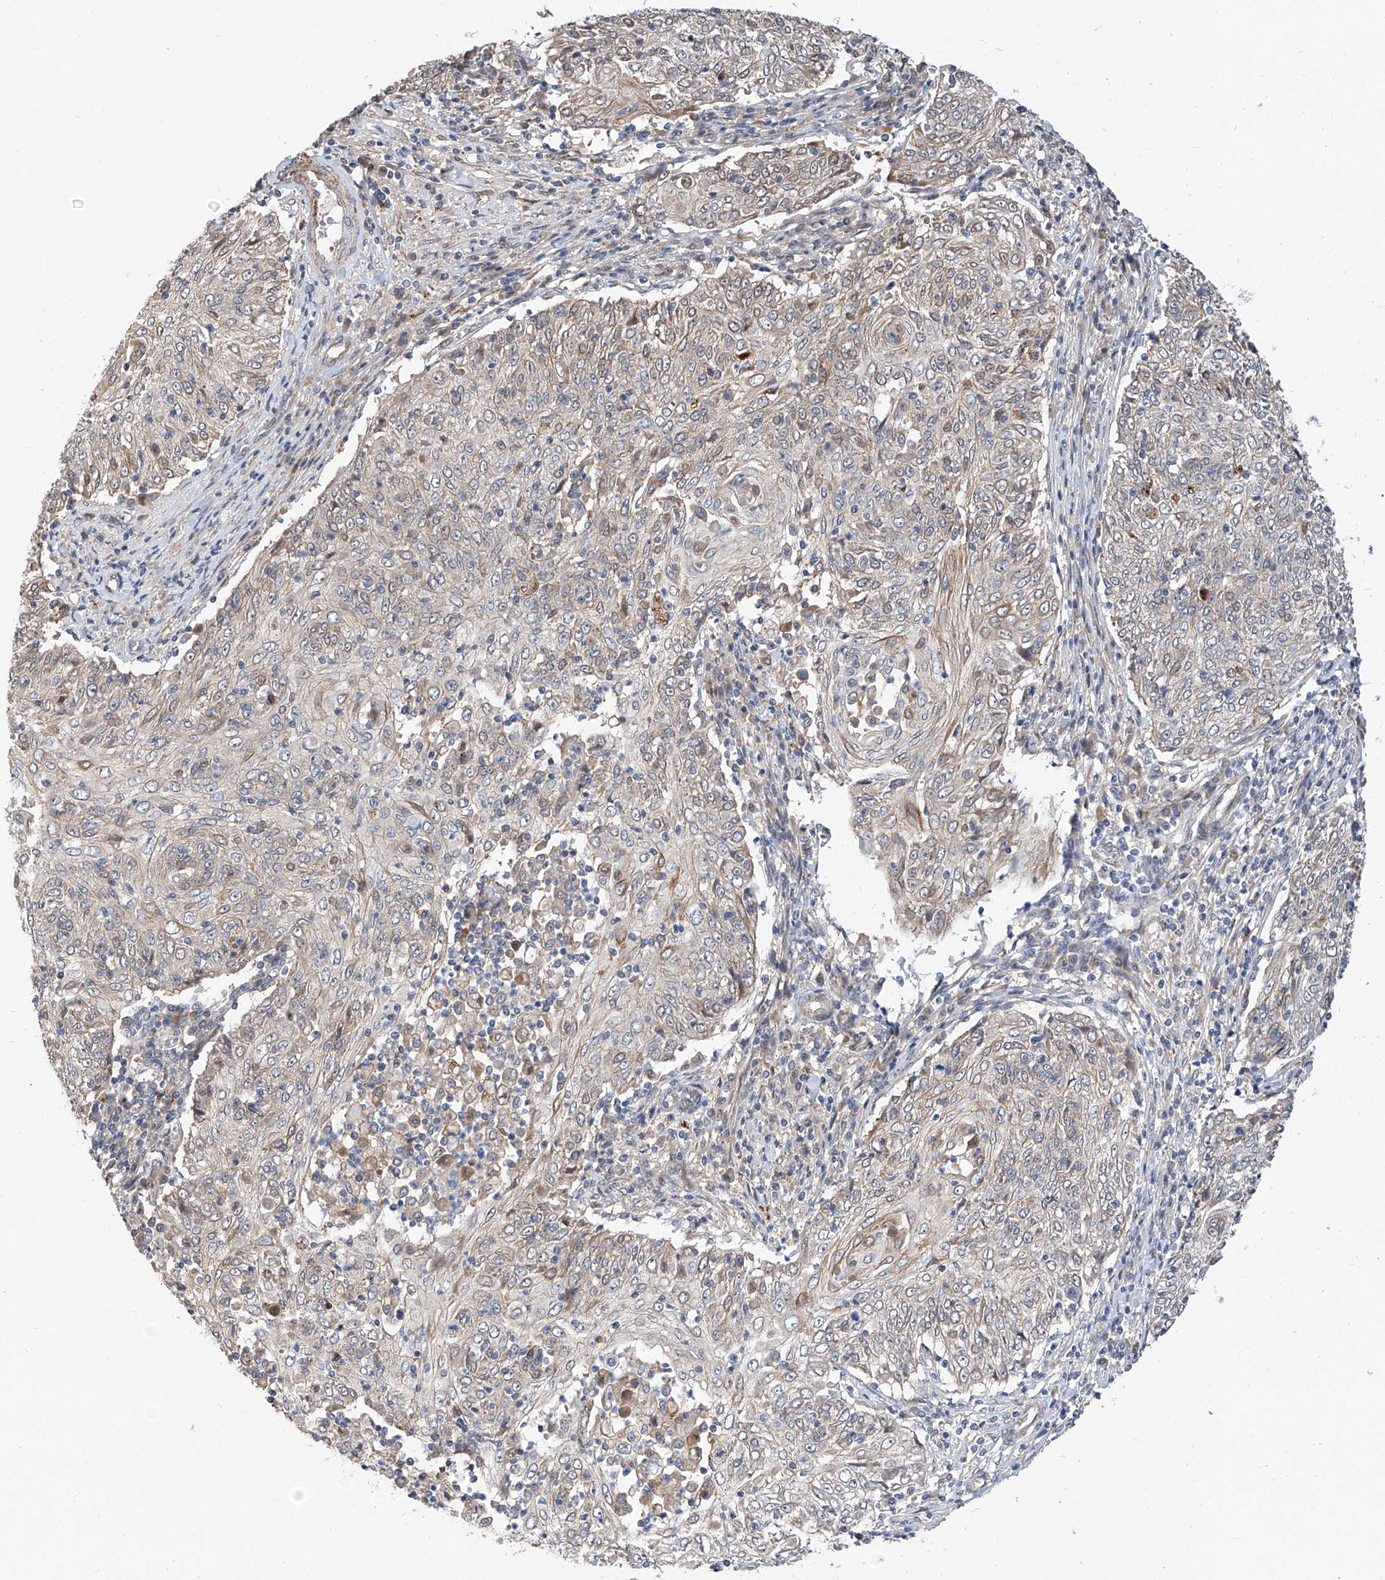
{"staining": {"intensity": "weak", "quantity": "<25%", "location": "cytoplasmic/membranous"}, "tissue": "cervical cancer", "cell_type": "Tumor cells", "image_type": "cancer", "snomed": [{"axis": "morphology", "description": "Squamous cell carcinoma, NOS"}, {"axis": "topography", "description": "Cervix"}], "caption": "Immunohistochemical staining of human cervical squamous cell carcinoma reveals no significant expression in tumor cells. Brightfield microscopy of immunohistochemistry (IHC) stained with DAB (3,3'-diaminobenzidine) (brown) and hematoxylin (blue), captured at high magnification.", "gene": "MAGEE2", "patient": {"sex": "female", "age": 48}}